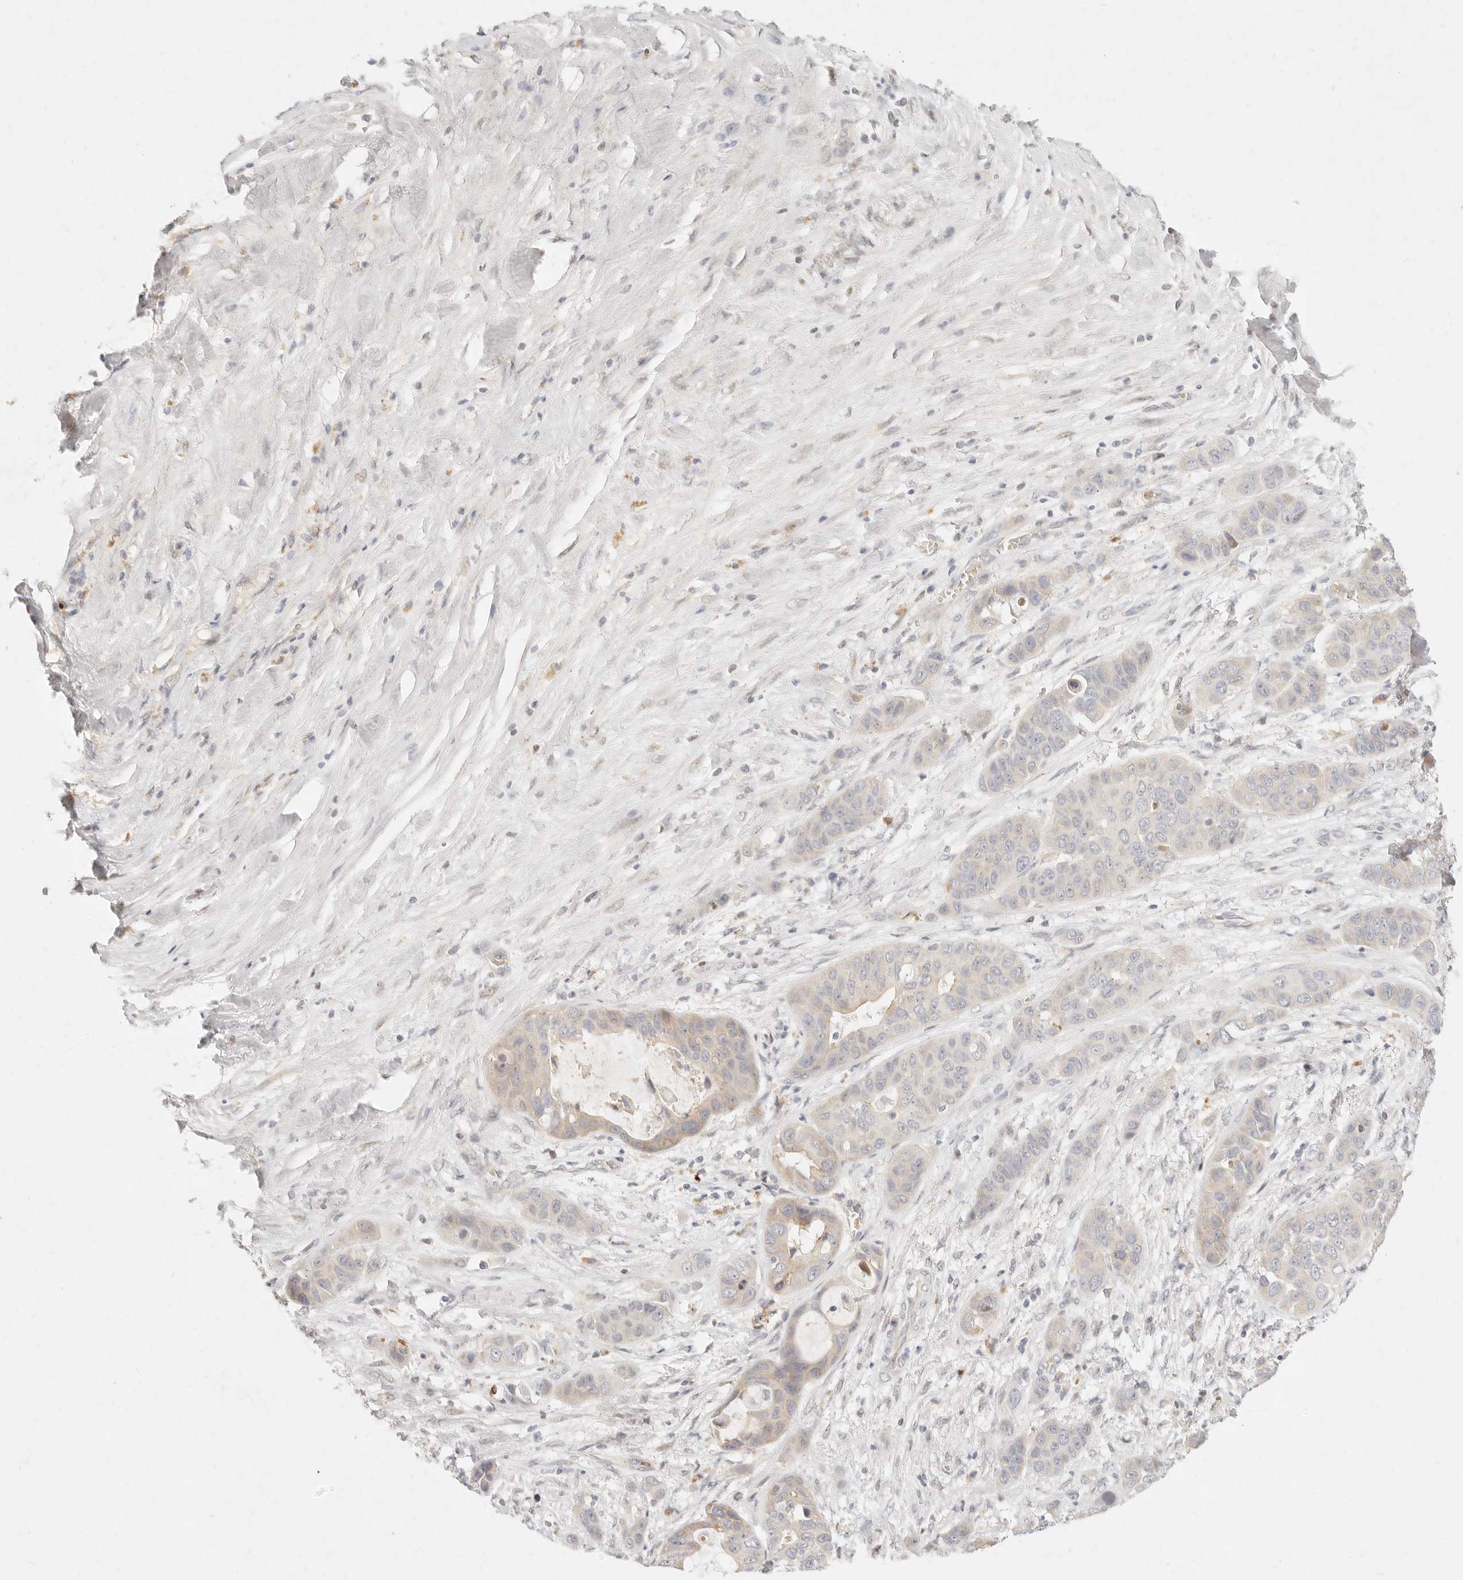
{"staining": {"intensity": "weak", "quantity": "<25%", "location": "cytoplasmic/membranous"}, "tissue": "liver cancer", "cell_type": "Tumor cells", "image_type": "cancer", "snomed": [{"axis": "morphology", "description": "Cholangiocarcinoma"}, {"axis": "topography", "description": "Liver"}], "caption": "IHC histopathology image of neoplastic tissue: human liver cancer (cholangiocarcinoma) stained with DAB exhibits no significant protein positivity in tumor cells.", "gene": "ASCL3", "patient": {"sex": "female", "age": 52}}